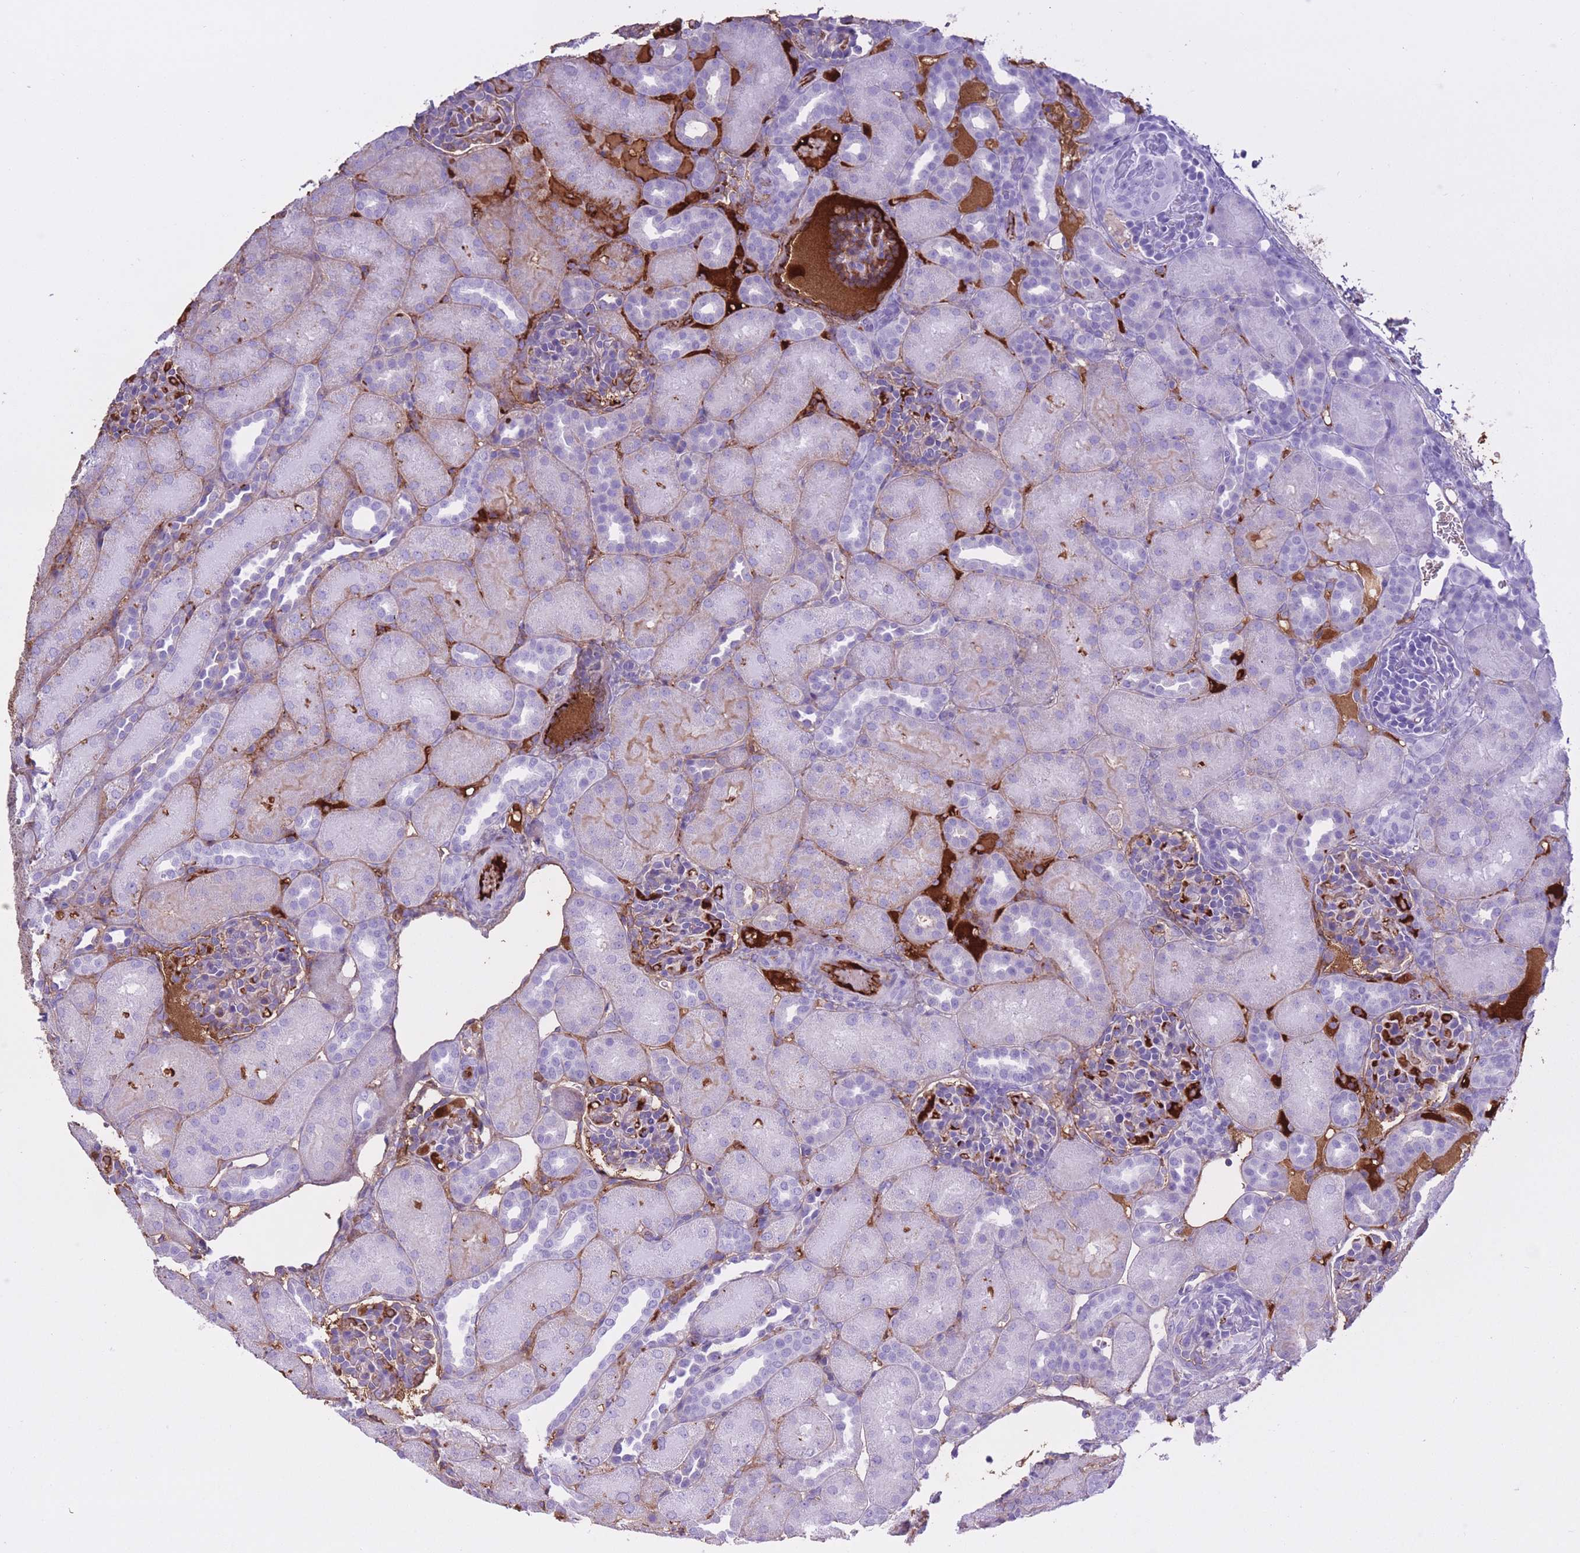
{"staining": {"intensity": "weak", "quantity": "<25%", "location": "cytoplasmic/membranous"}, "tissue": "kidney", "cell_type": "Cells in glomeruli", "image_type": "normal", "snomed": [{"axis": "morphology", "description": "Normal tissue, NOS"}, {"axis": "topography", "description": "Kidney"}], "caption": "This is a histopathology image of IHC staining of unremarkable kidney, which shows no positivity in cells in glomeruli. The staining was performed using DAB to visualize the protein expression in brown, while the nuclei were stained in blue with hematoxylin (Magnification: 20x).", "gene": "AP3S1", "patient": {"sex": "male", "age": 1}}